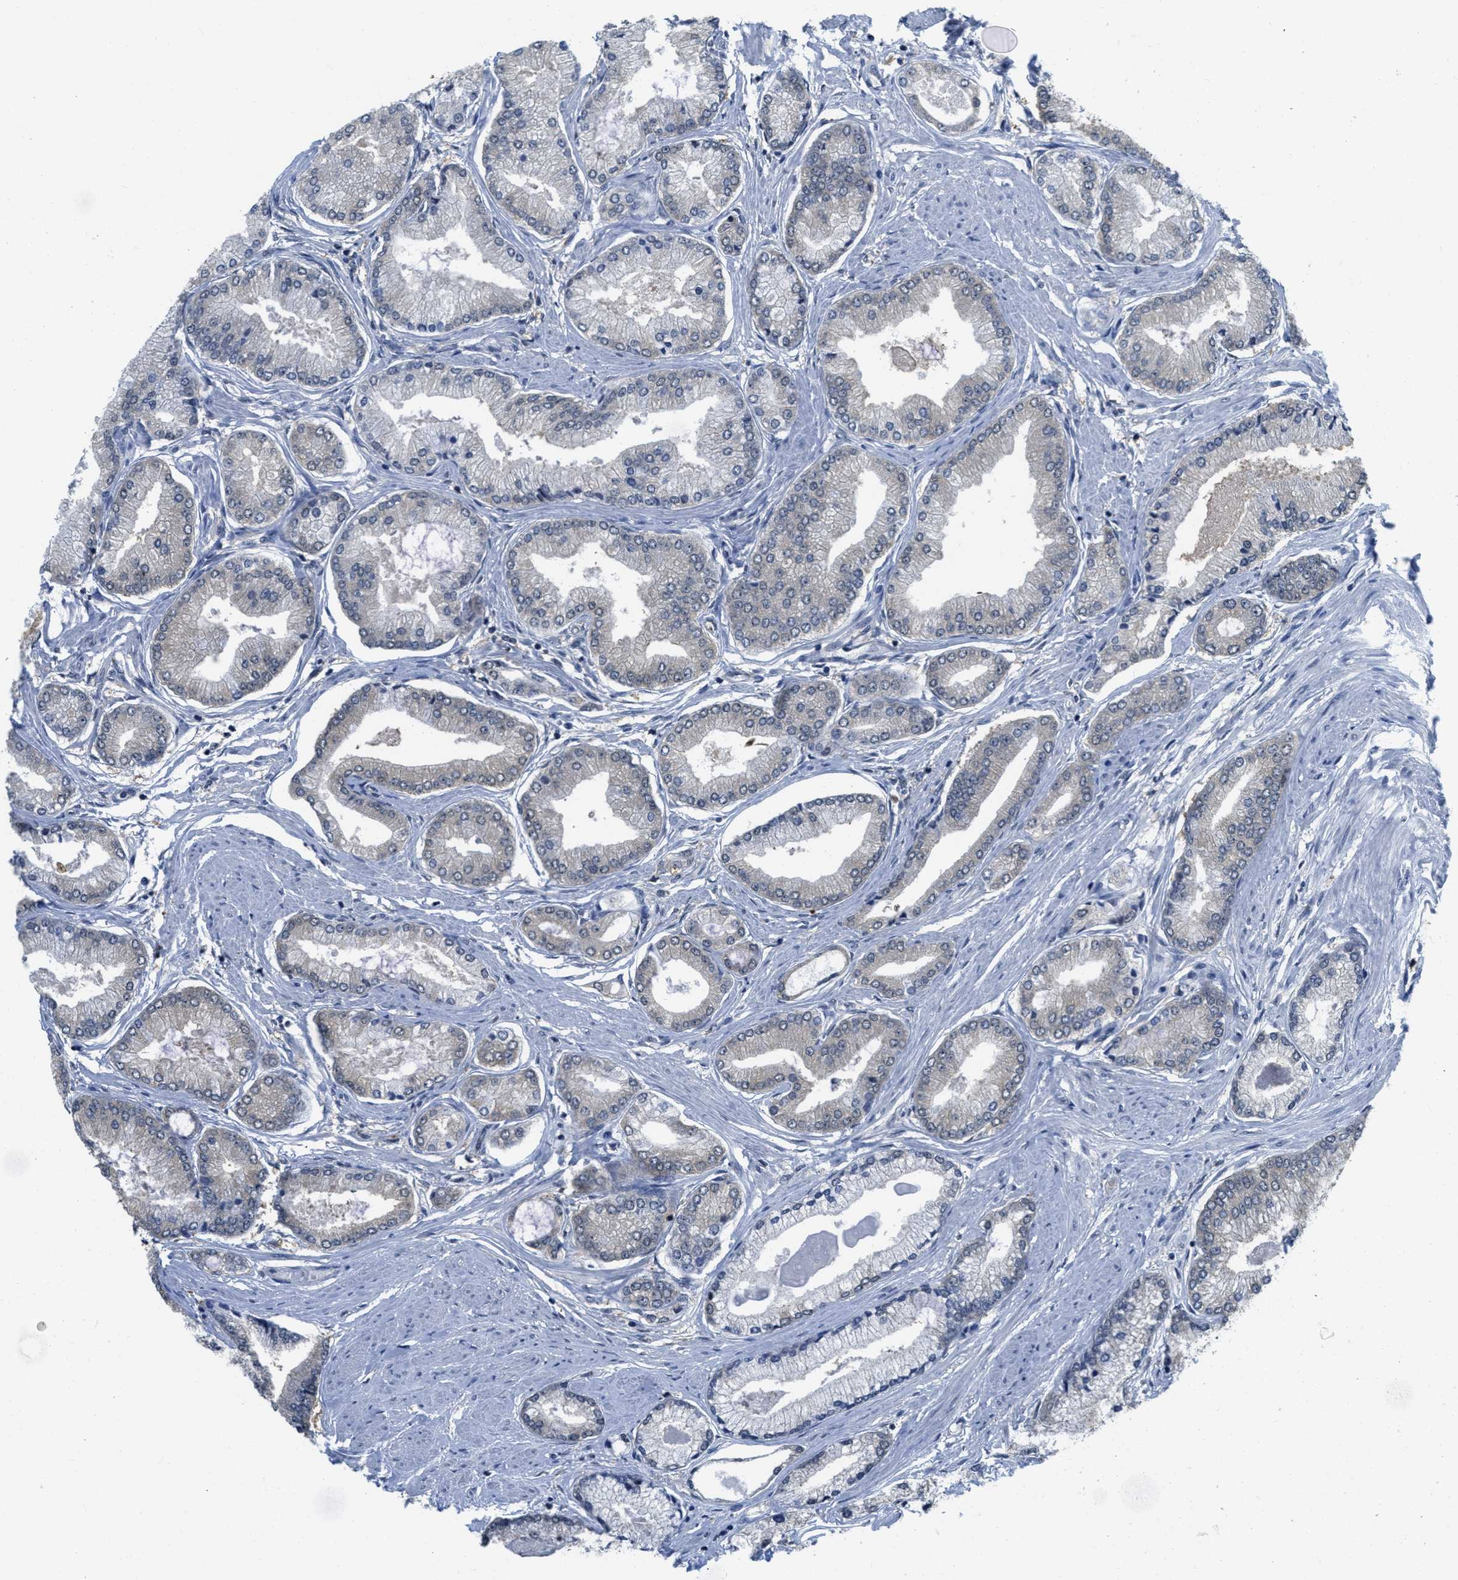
{"staining": {"intensity": "weak", "quantity": "<25%", "location": "cytoplasmic/membranous,nuclear"}, "tissue": "prostate cancer", "cell_type": "Tumor cells", "image_type": "cancer", "snomed": [{"axis": "morphology", "description": "Adenocarcinoma, High grade"}, {"axis": "topography", "description": "Prostate"}], "caption": "Human prostate cancer stained for a protein using immunohistochemistry (IHC) demonstrates no staining in tumor cells.", "gene": "PSMC5", "patient": {"sex": "male", "age": 61}}